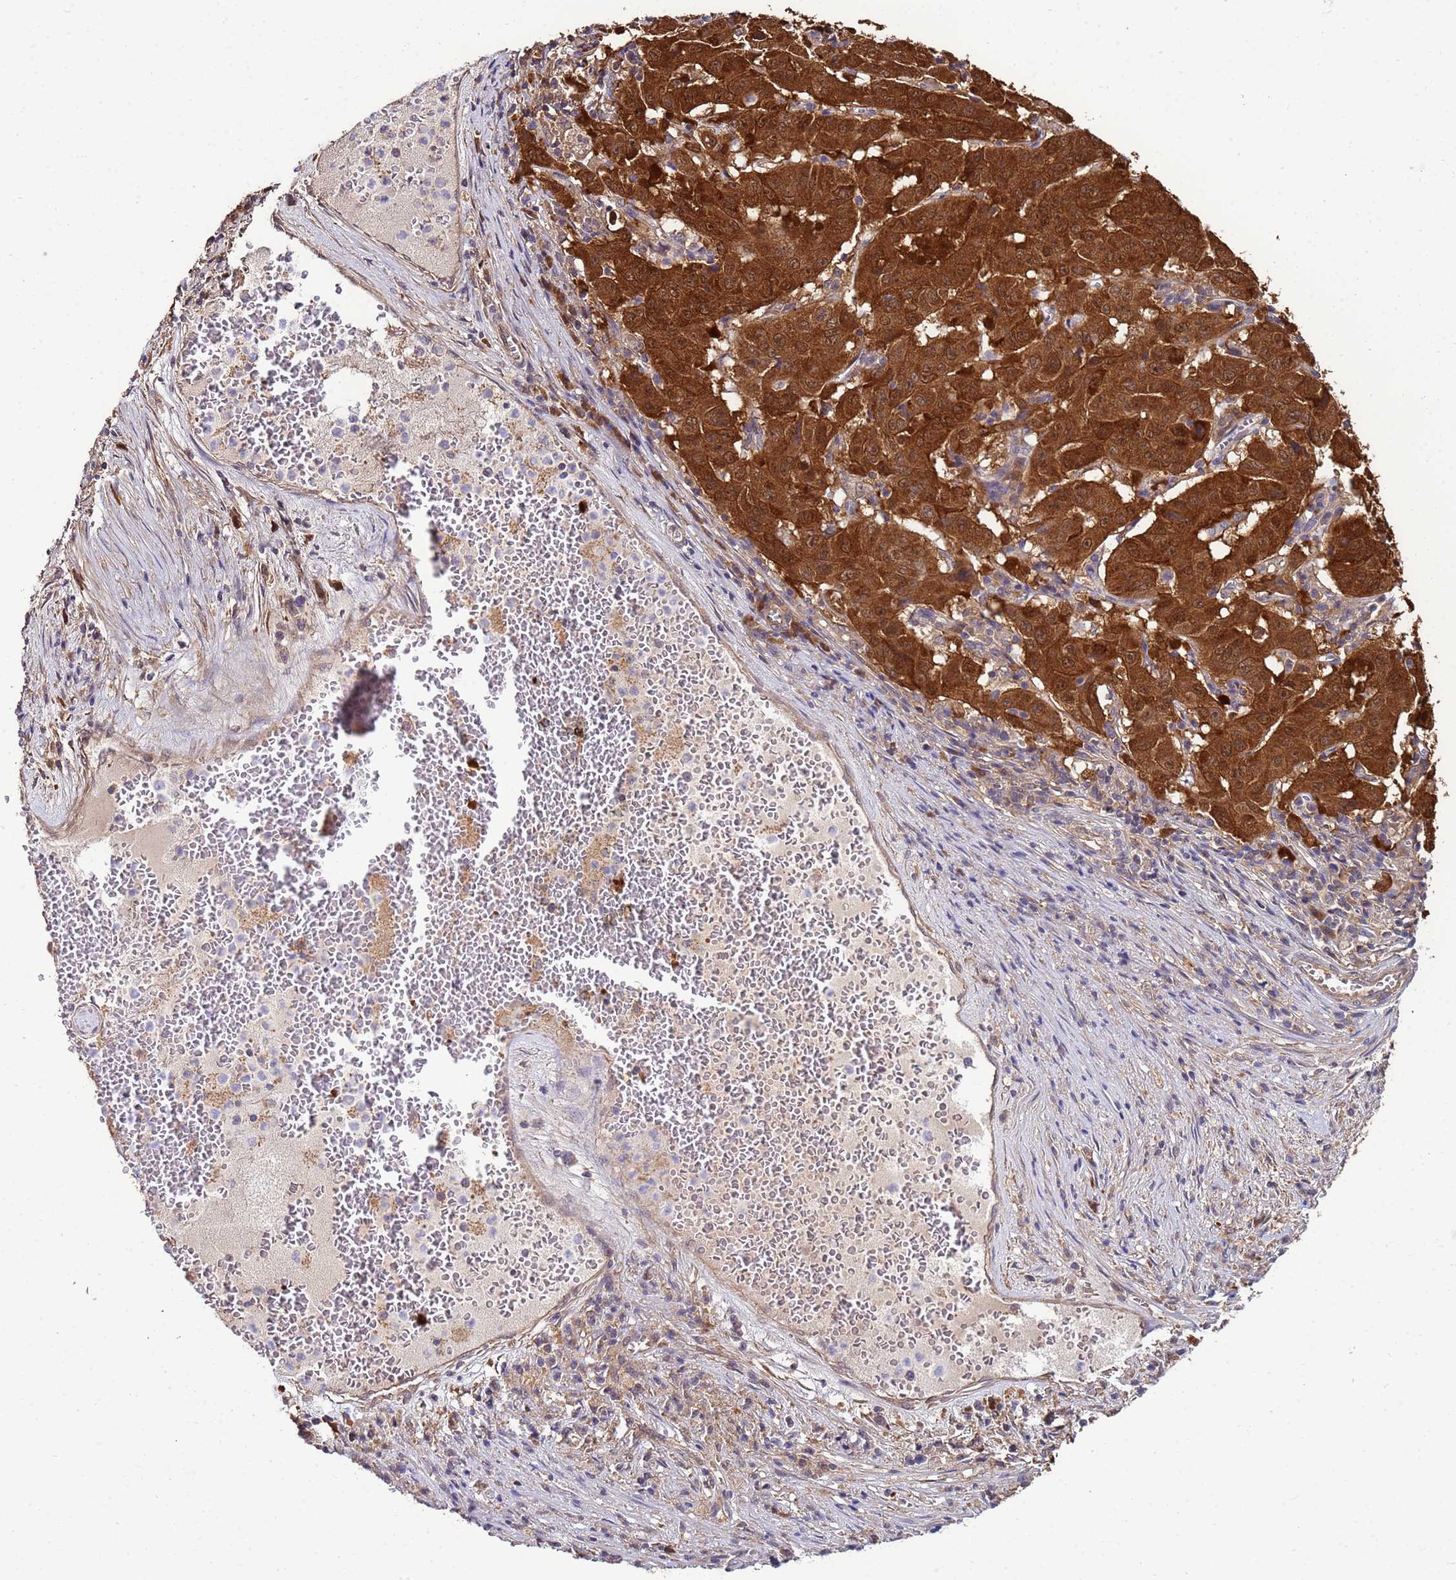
{"staining": {"intensity": "moderate", "quantity": ">75%", "location": "cytoplasmic/membranous,nuclear"}, "tissue": "pancreatic cancer", "cell_type": "Tumor cells", "image_type": "cancer", "snomed": [{"axis": "morphology", "description": "Adenocarcinoma, NOS"}, {"axis": "topography", "description": "Pancreas"}], "caption": "Moderate cytoplasmic/membranous and nuclear protein positivity is present in approximately >75% of tumor cells in pancreatic cancer.", "gene": "NAXE", "patient": {"sex": "male", "age": 63}}